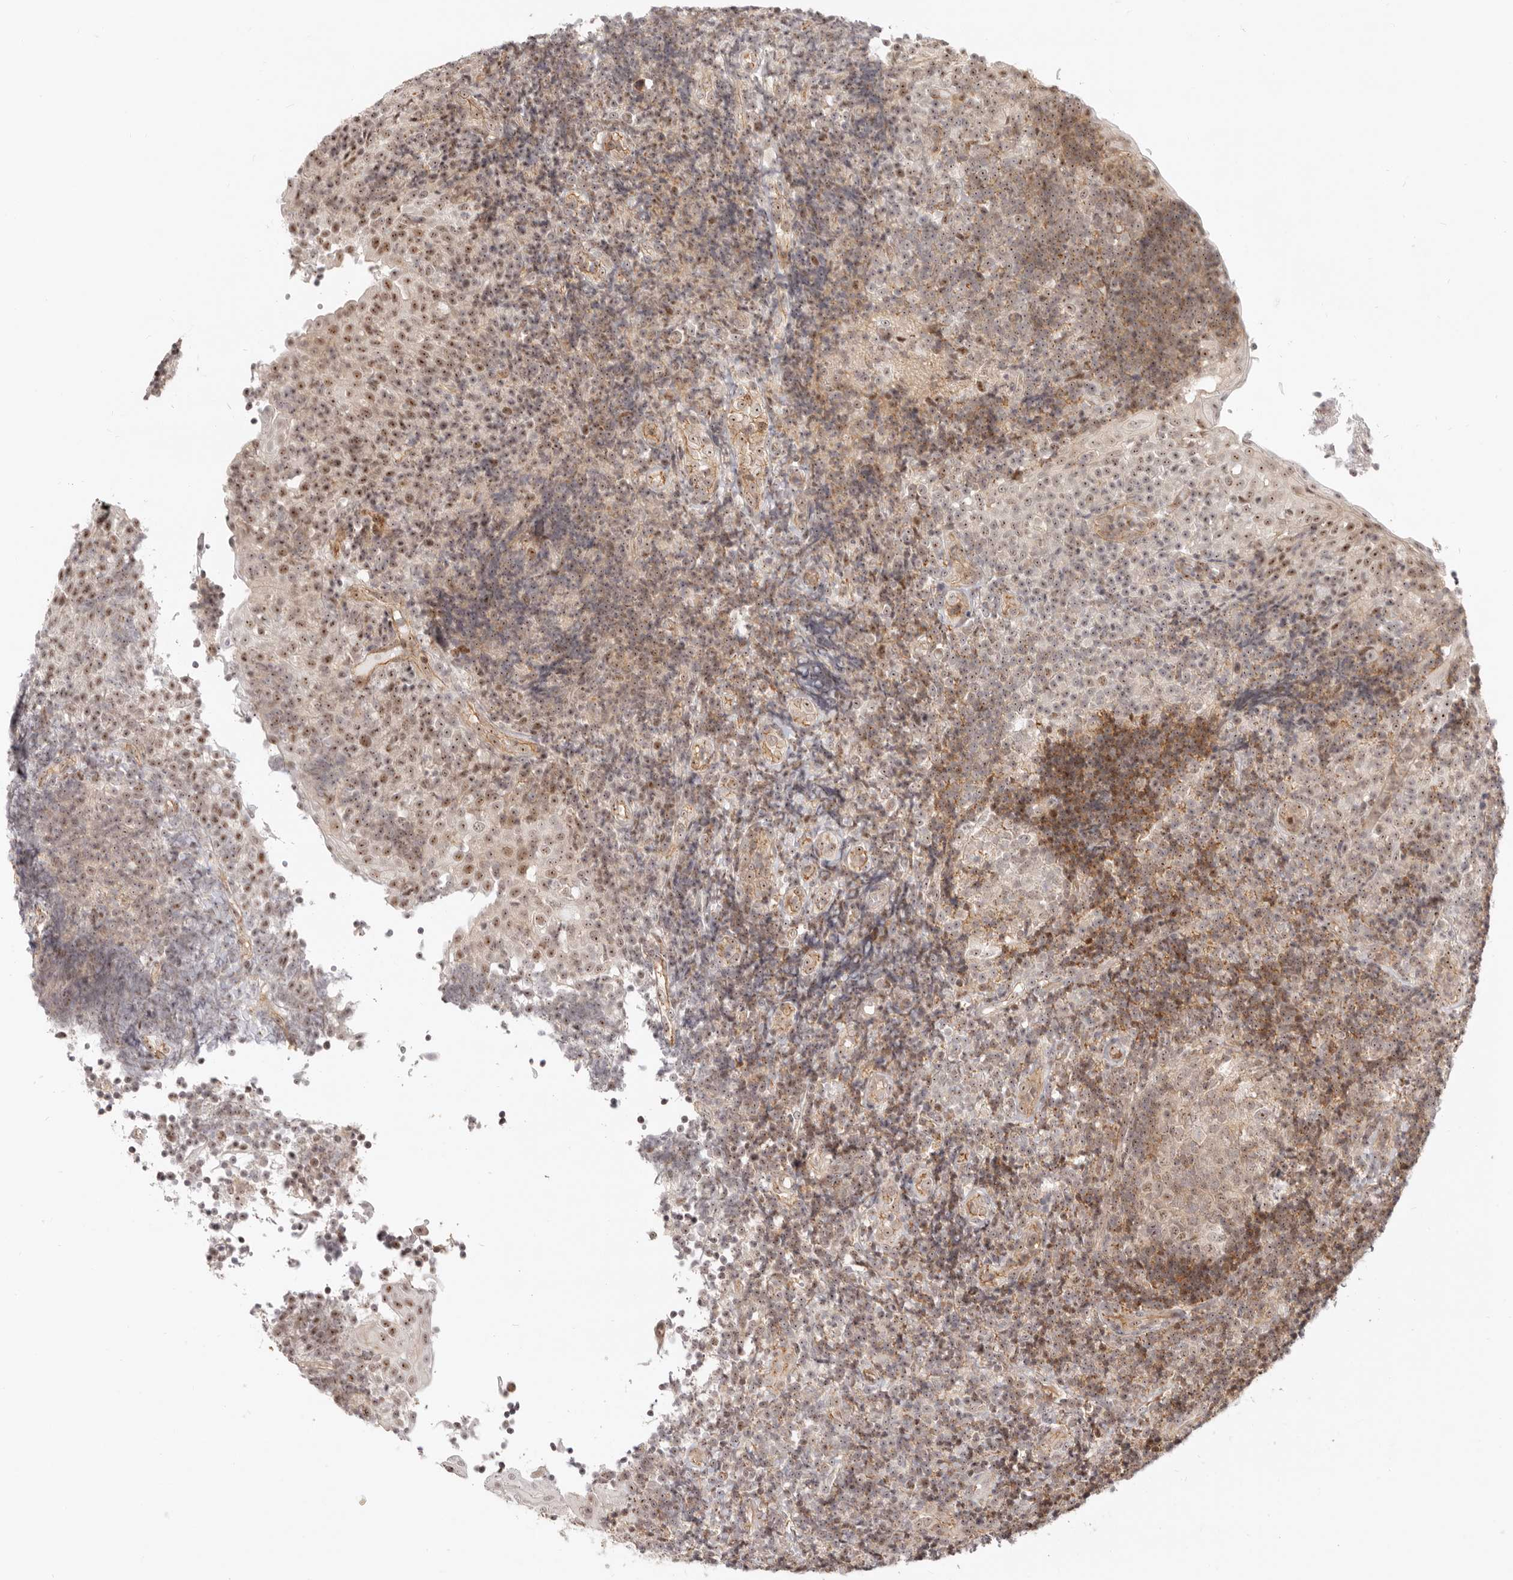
{"staining": {"intensity": "moderate", "quantity": ">75%", "location": "cytoplasmic/membranous,nuclear"}, "tissue": "tonsil", "cell_type": "Germinal center cells", "image_type": "normal", "snomed": [{"axis": "morphology", "description": "Normal tissue, NOS"}, {"axis": "topography", "description": "Tonsil"}], "caption": "Germinal center cells show medium levels of moderate cytoplasmic/membranous,nuclear staining in approximately >75% of cells in benign tonsil.", "gene": "BAP1", "patient": {"sex": "female", "age": 40}}